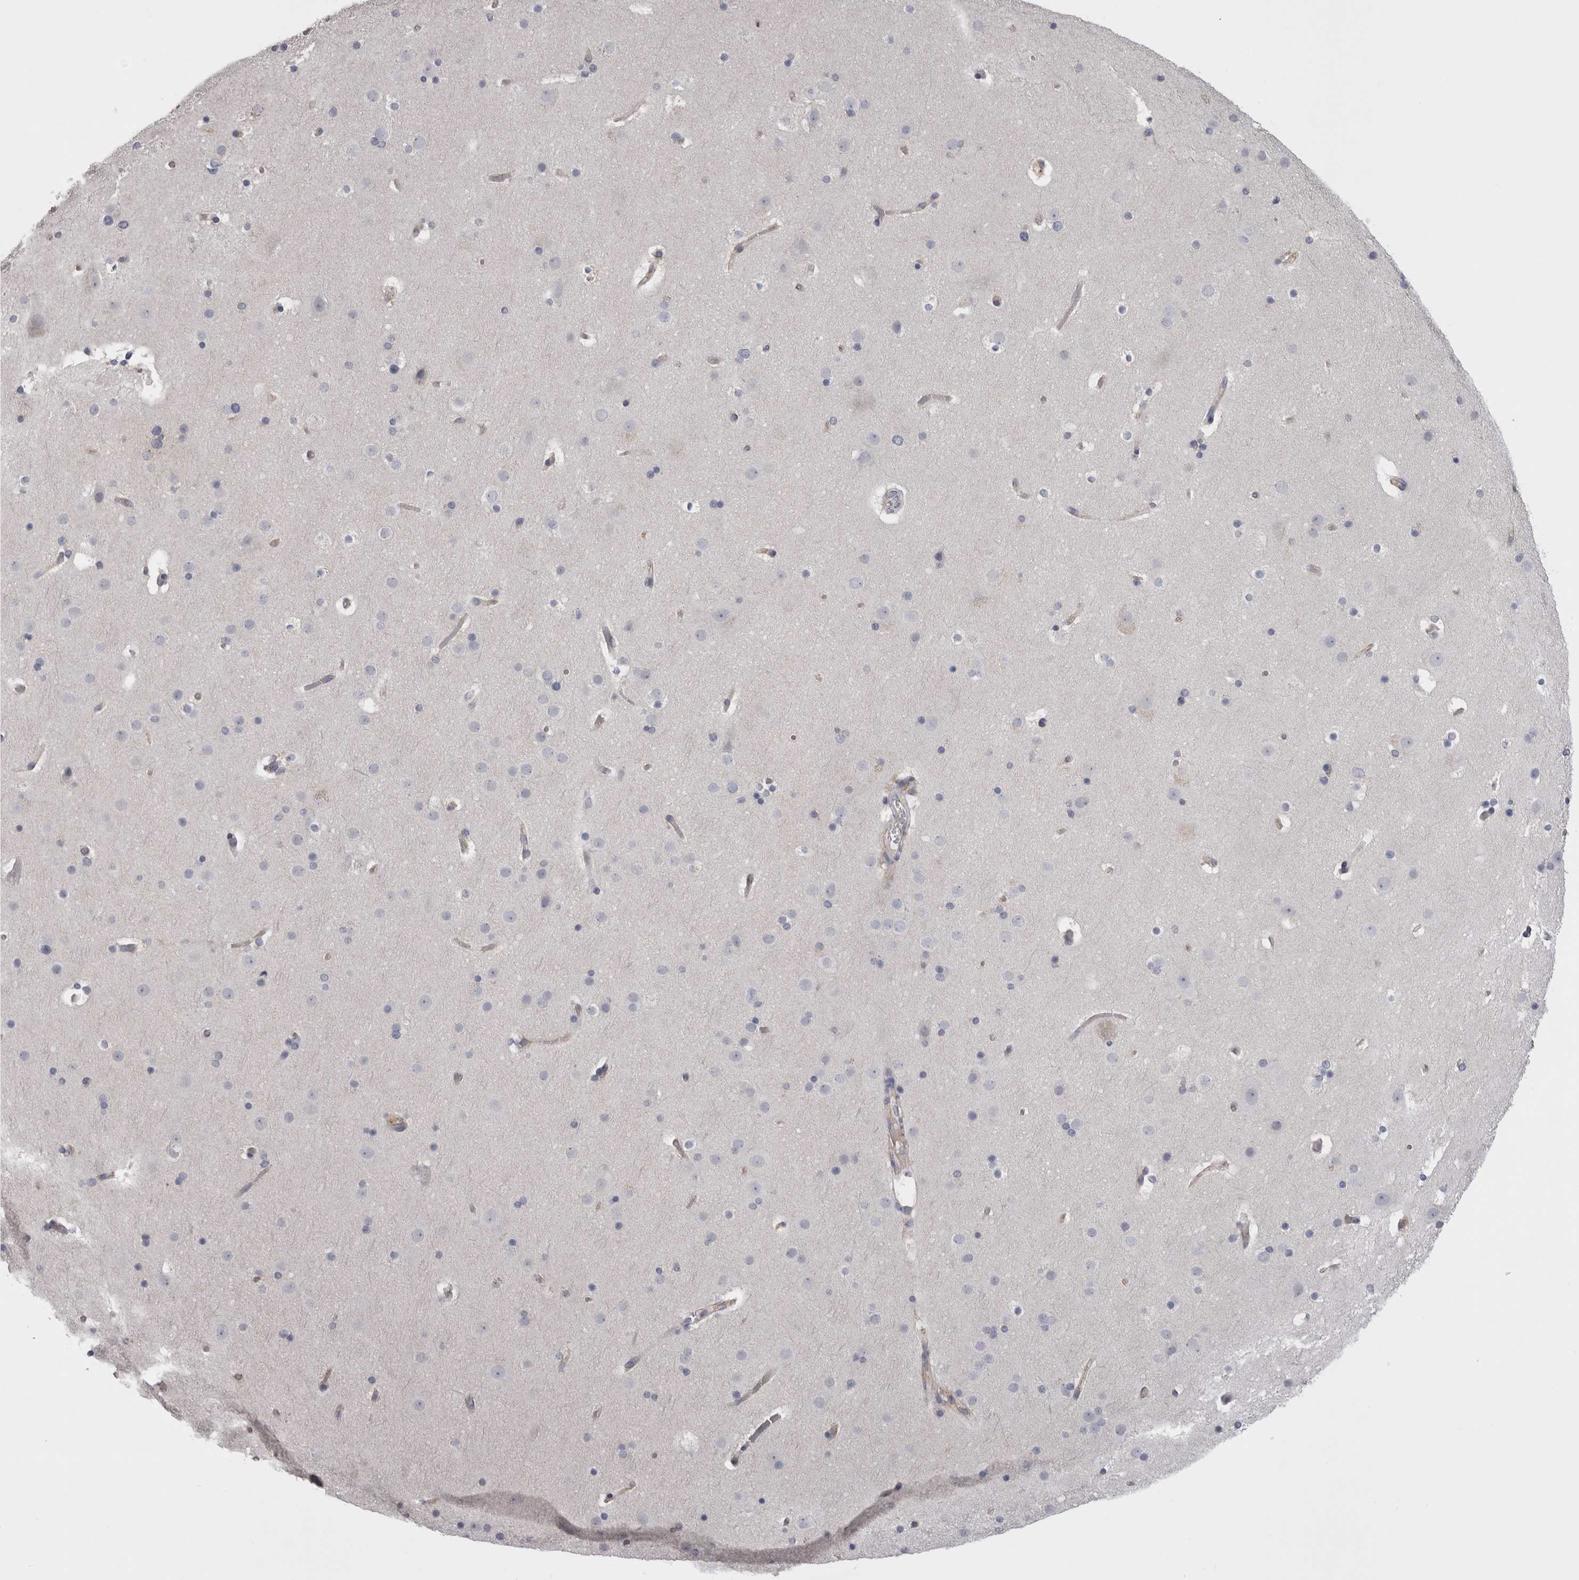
{"staining": {"intensity": "weak", "quantity": "<25%", "location": "cytoplasmic/membranous"}, "tissue": "cerebral cortex", "cell_type": "Endothelial cells", "image_type": "normal", "snomed": [{"axis": "morphology", "description": "Normal tissue, NOS"}, {"axis": "topography", "description": "Cerebral cortex"}], "caption": "The photomicrograph exhibits no staining of endothelial cells in benign cerebral cortex.", "gene": "NECTIN2", "patient": {"sex": "male", "age": 57}}